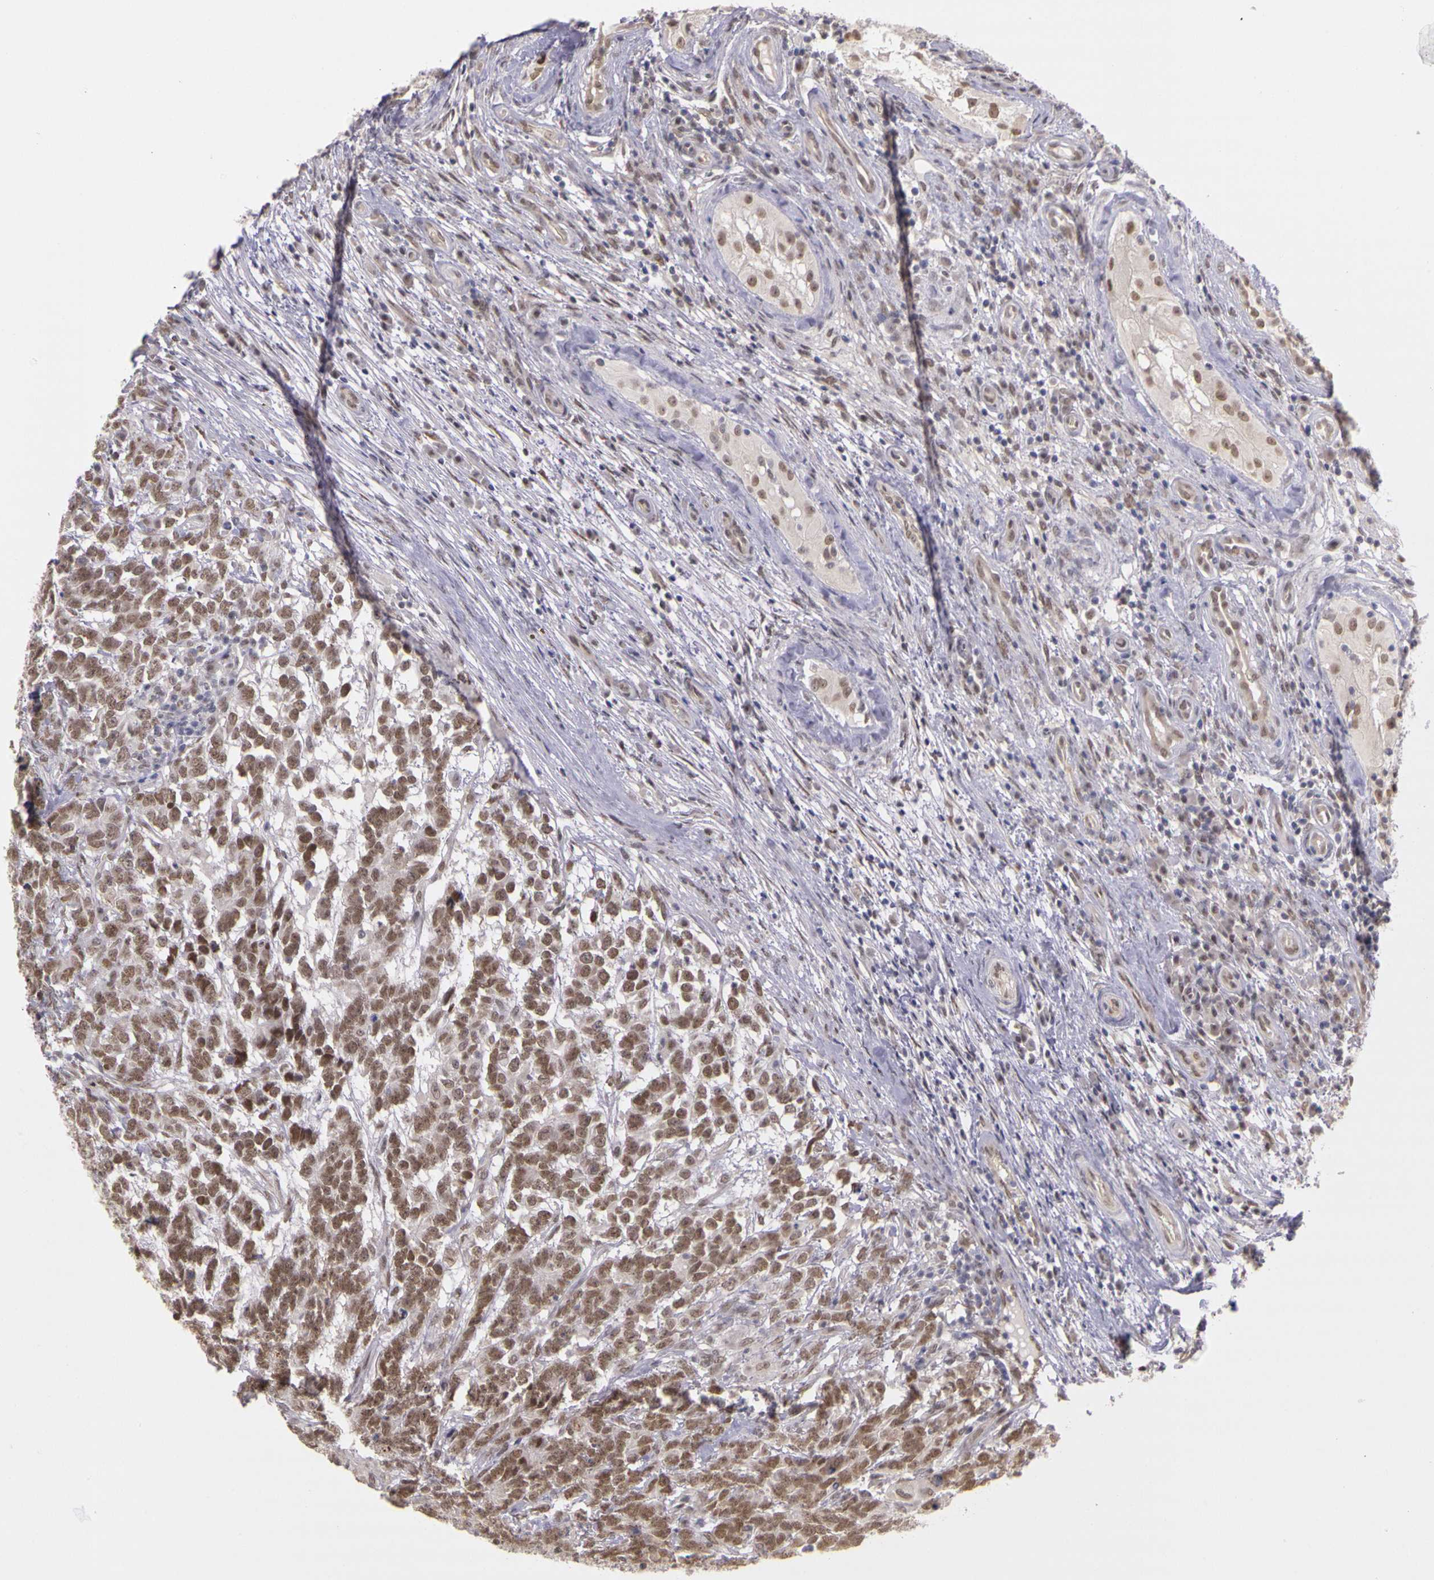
{"staining": {"intensity": "moderate", "quantity": ">75%", "location": "nuclear"}, "tissue": "testis cancer", "cell_type": "Tumor cells", "image_type": "cancer", "snomed": [{"axis": "morphology", "description": "Carcinoma, Embryonal, NOS"}, {"axis": "topography", "description": "Testis"}], "caption": "A medium amount of moderate nuclear staining is seen in about >75% of tumor cells in testis embryonal carcinoma tissue. (brown staining indicates protein expression, while blue staining denotes nuclei).", "gene": "WDR13", "patient": {"sex": "male", "age": 26}}